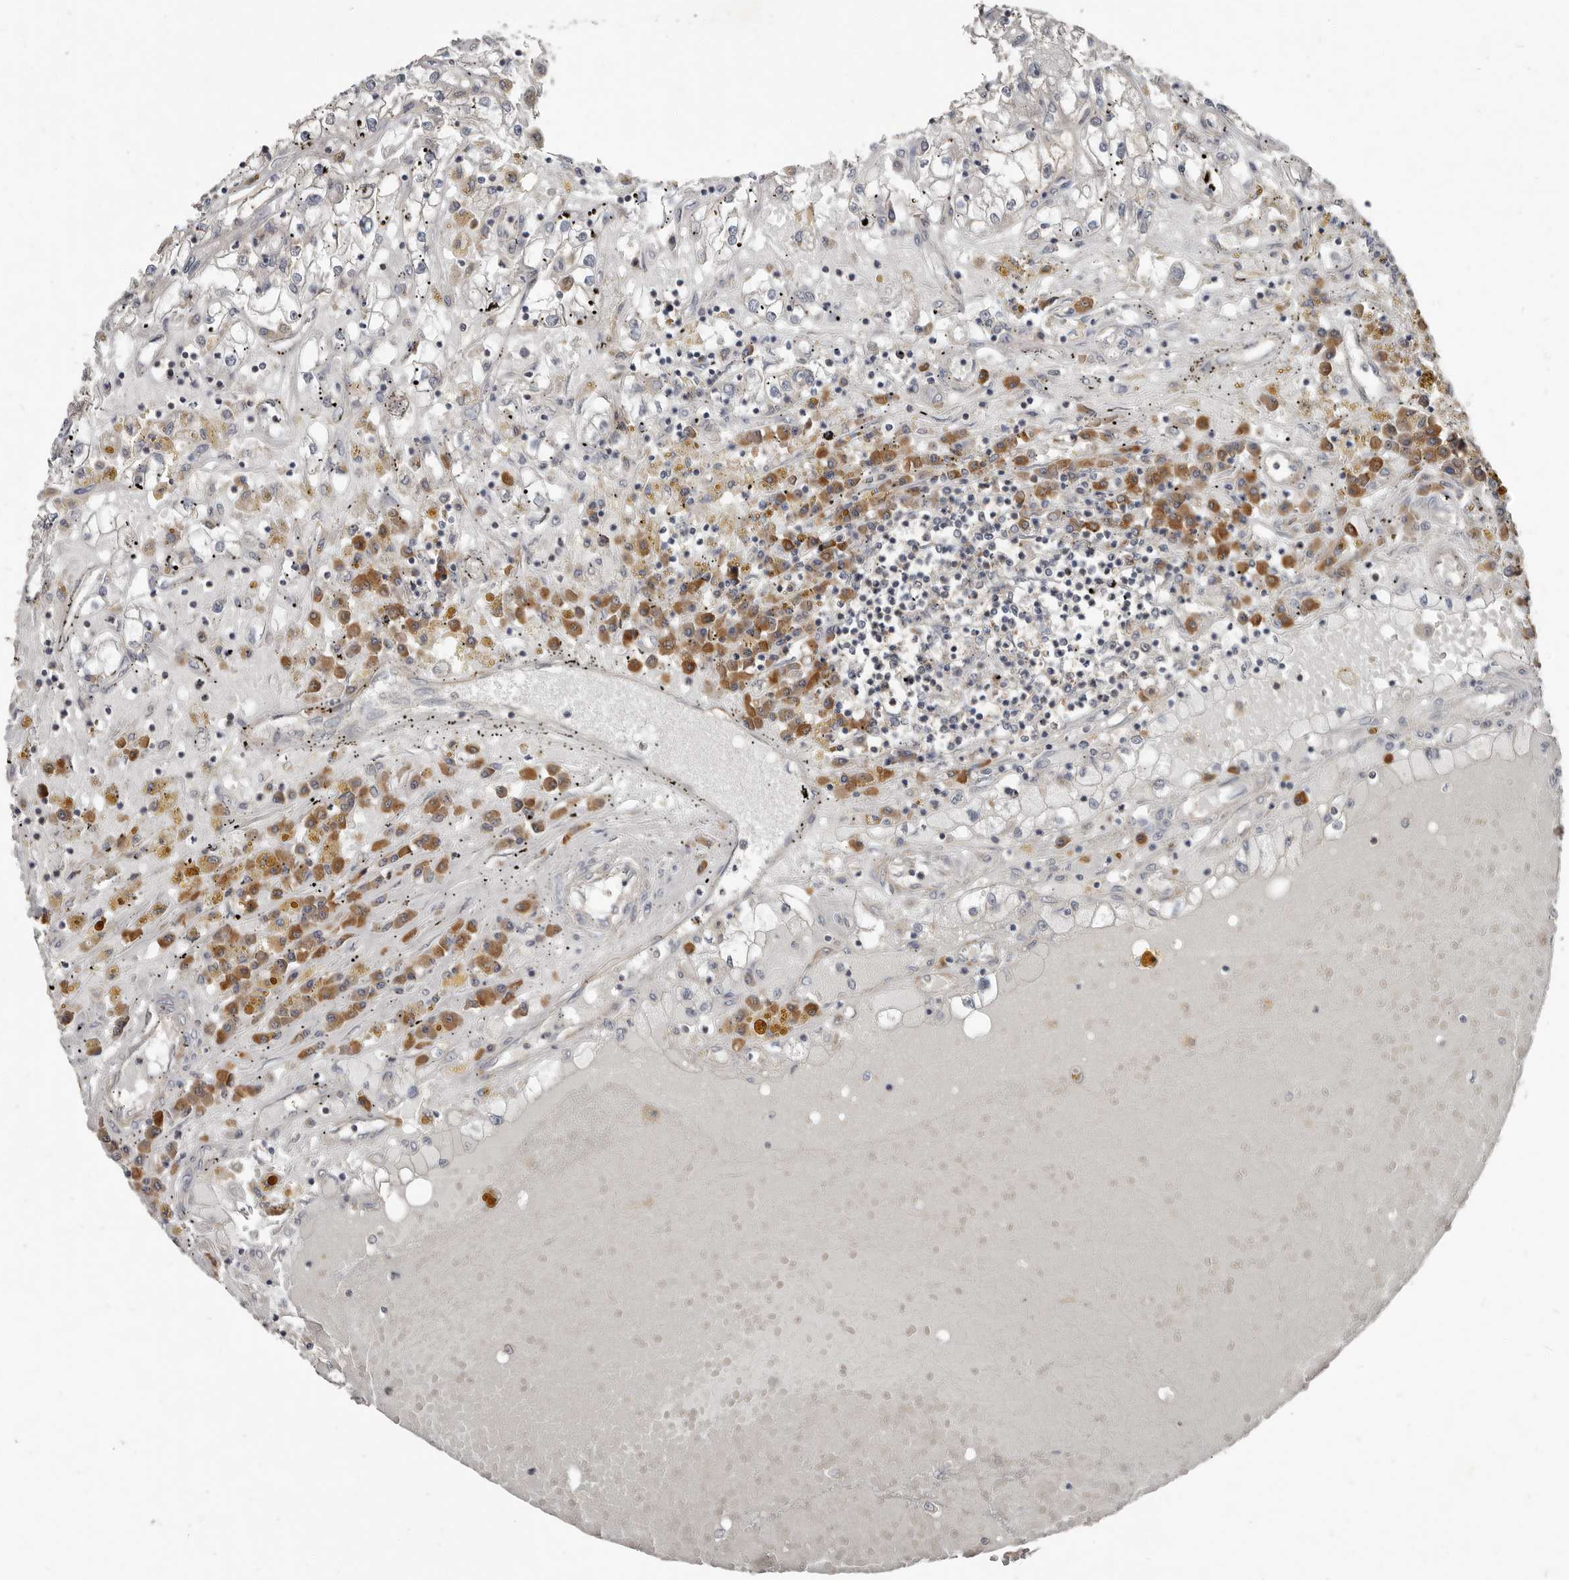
{"staining": {"intensity": "negative", "quantity": "none", "location": "none"}, "tissue": "renal cancer", "cell_type": "Tumor cells", "image_type": "cancer", "snomed": [{"axis": "morphology", "description": "Adenocarcinoma, NOS"}, {"axis": "topography", "description": "Kidney"}], "caption": "There is no significant staining in tumor cells of renal cancer.", "gene": "AKNAD1", "patient": {"sex": "male", "age": 56}}